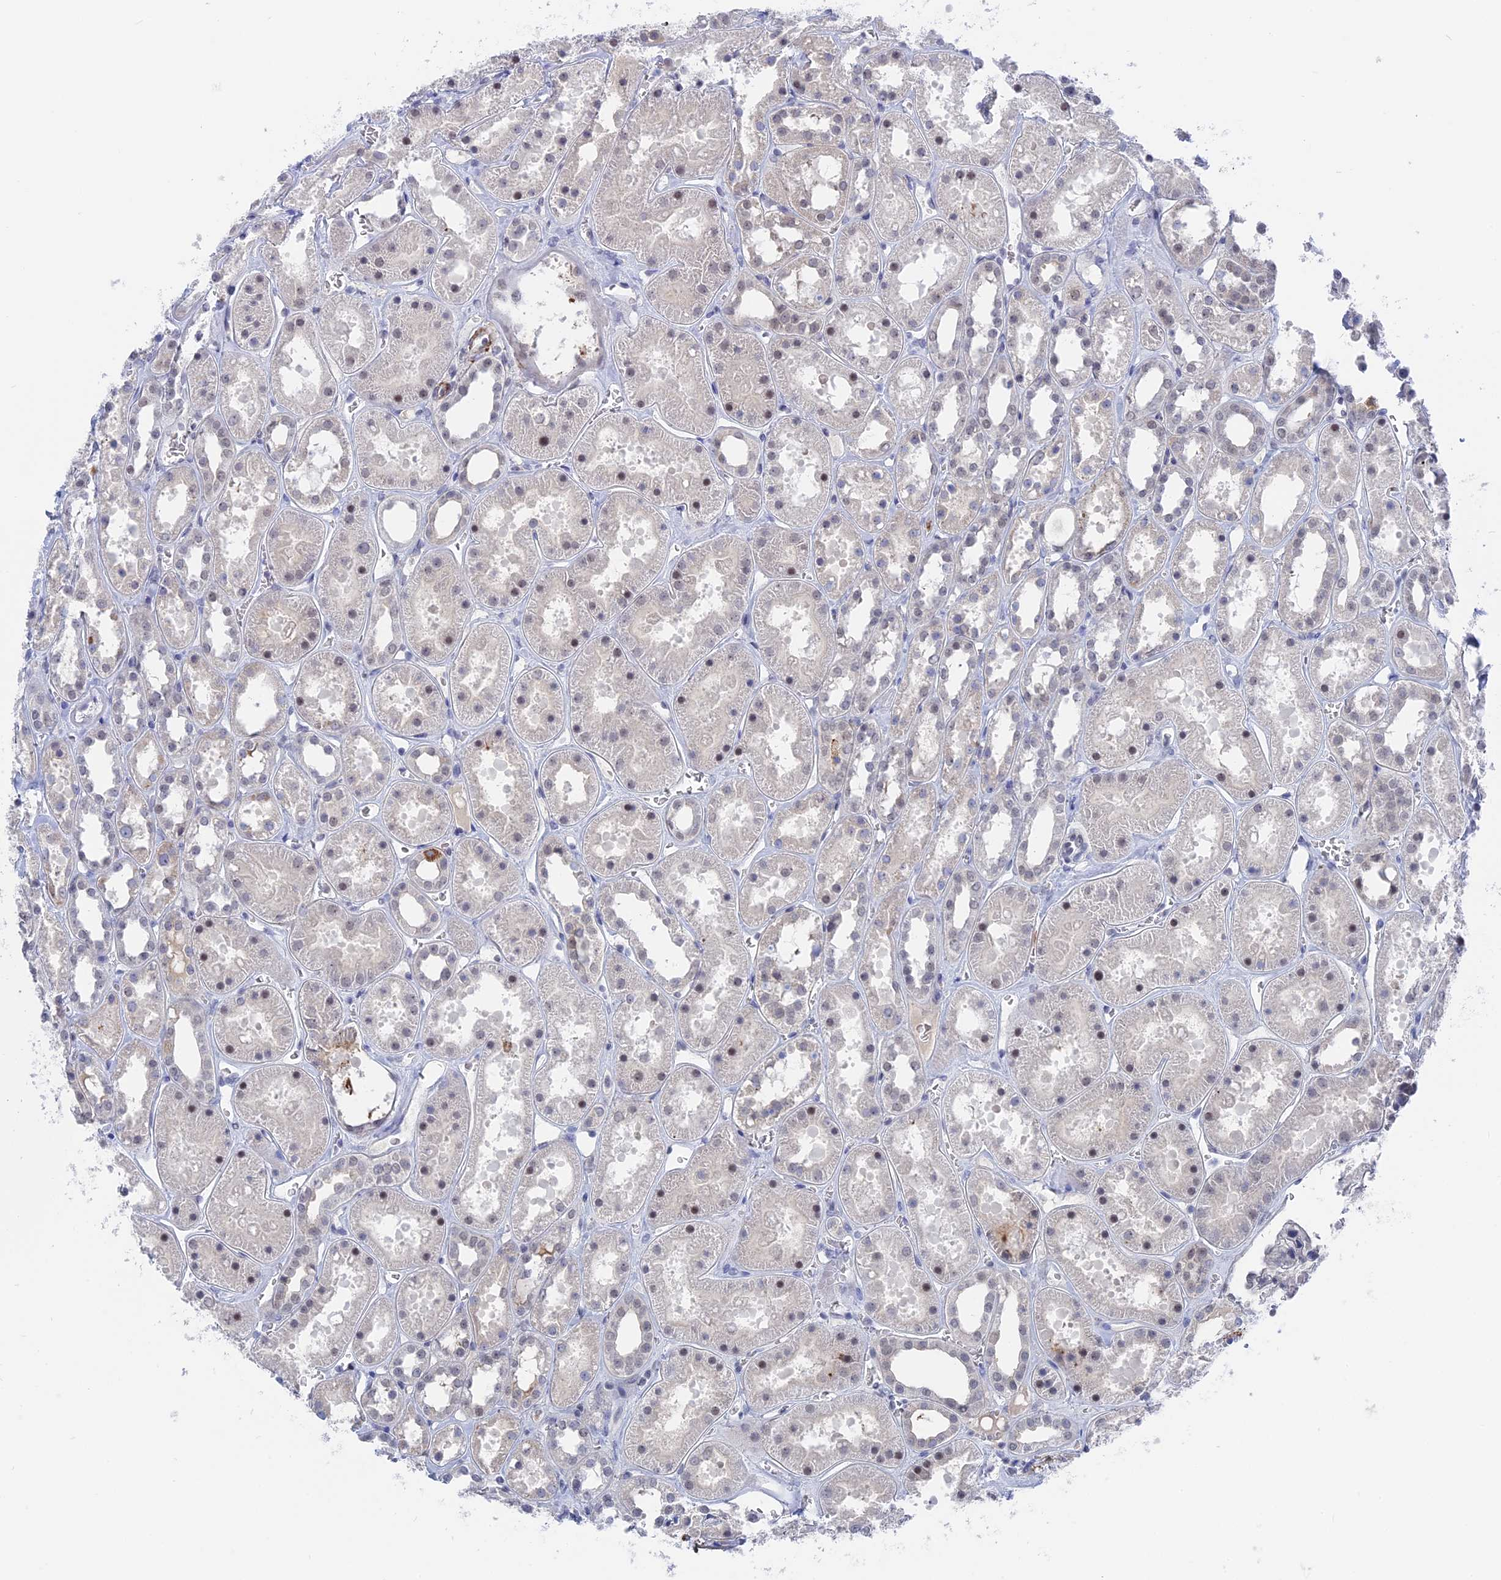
{"staining": {"intensity": "weak", "quantity": "25%-75%", "location": "nuclear"}, "tissue": "kidney", "cell_type": "Cells in glomeruli", "image_type": "normal", "snomed": [{"axis": "morphology", "description": "Normal tissue, NOS"}, {"axis": "topography", "description": "Kidney"}], "caption": "Kidney stained with IHC shows weak nuclear staining in about 25%-75% of cells in glomeruli. (Brightfield microscopy of DAB IHC at high magnification).", "gene": "BRD2", "patient": {"sex": "female", "age": 41}}